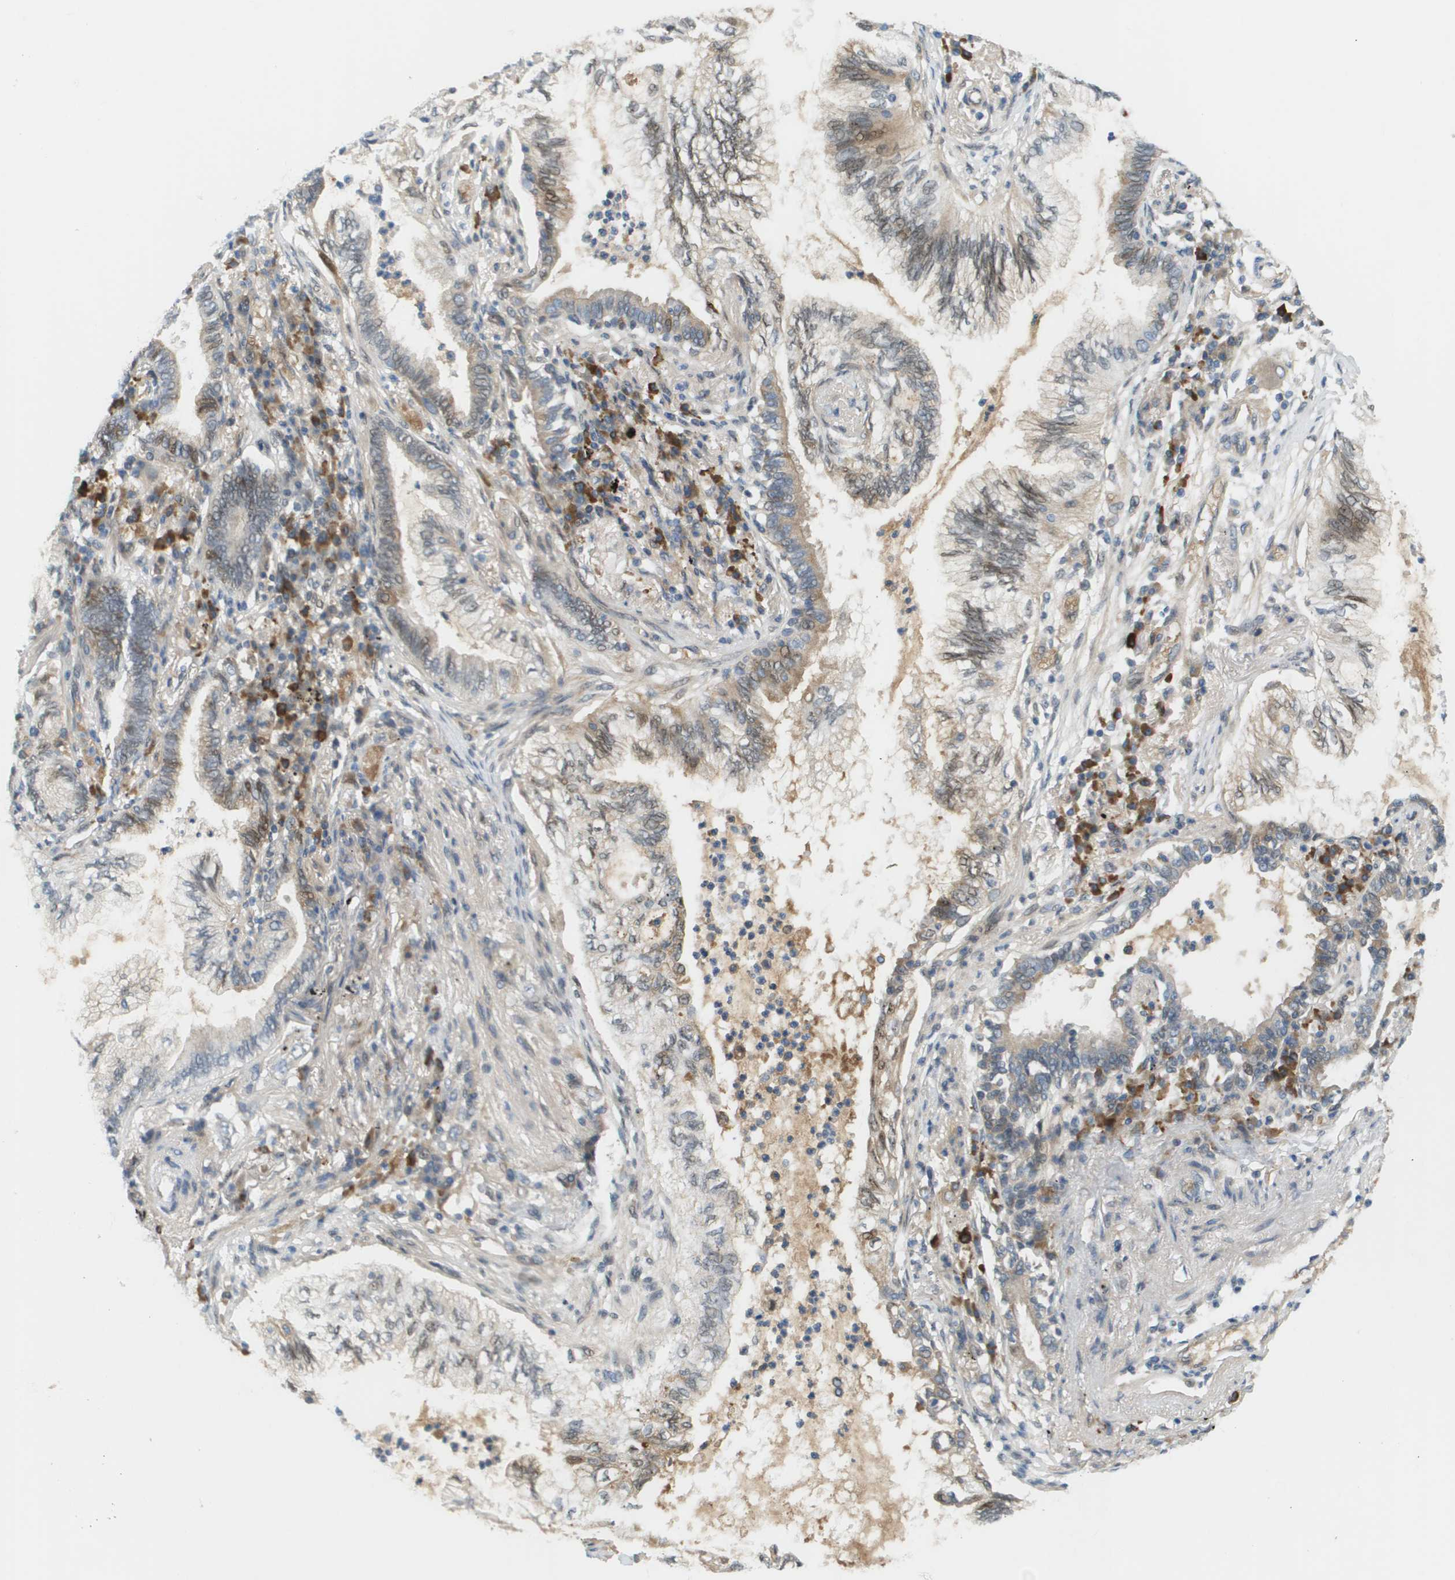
{"staining": {"intensity": "moderate", "quantity": "<25%", "location": "cytoplasmic/membranous,nuclear"}, "tissue": "lung cancer", "cell_type": "Tumor cells", "image_type": "cancer", "snomed": [{"axis": "morphology", "description": "Normal tissue, NOS"}, {"axis": "morphology", "description": "Adenocarcinoma, NOS"}, {"axis": "topography", "description": "Bronchus"}, {"axis": "topography", "description": "Lung"}], "caption": "An immunohistochemistry (IHC) micrograph of tumor tissue is shown. Protein staining in brown labels moderate cytoplasmic/membranous and nuclear positivity in lung cancer within tumor cells. The staining was performed using DAB (3,3'-diaminobenzidine), with brown indicating positive protein expression. Nuclei are stained blue with hematoxylin.", "gene": "CACNB4", "patient": {"sex": "female", "age": 70}}